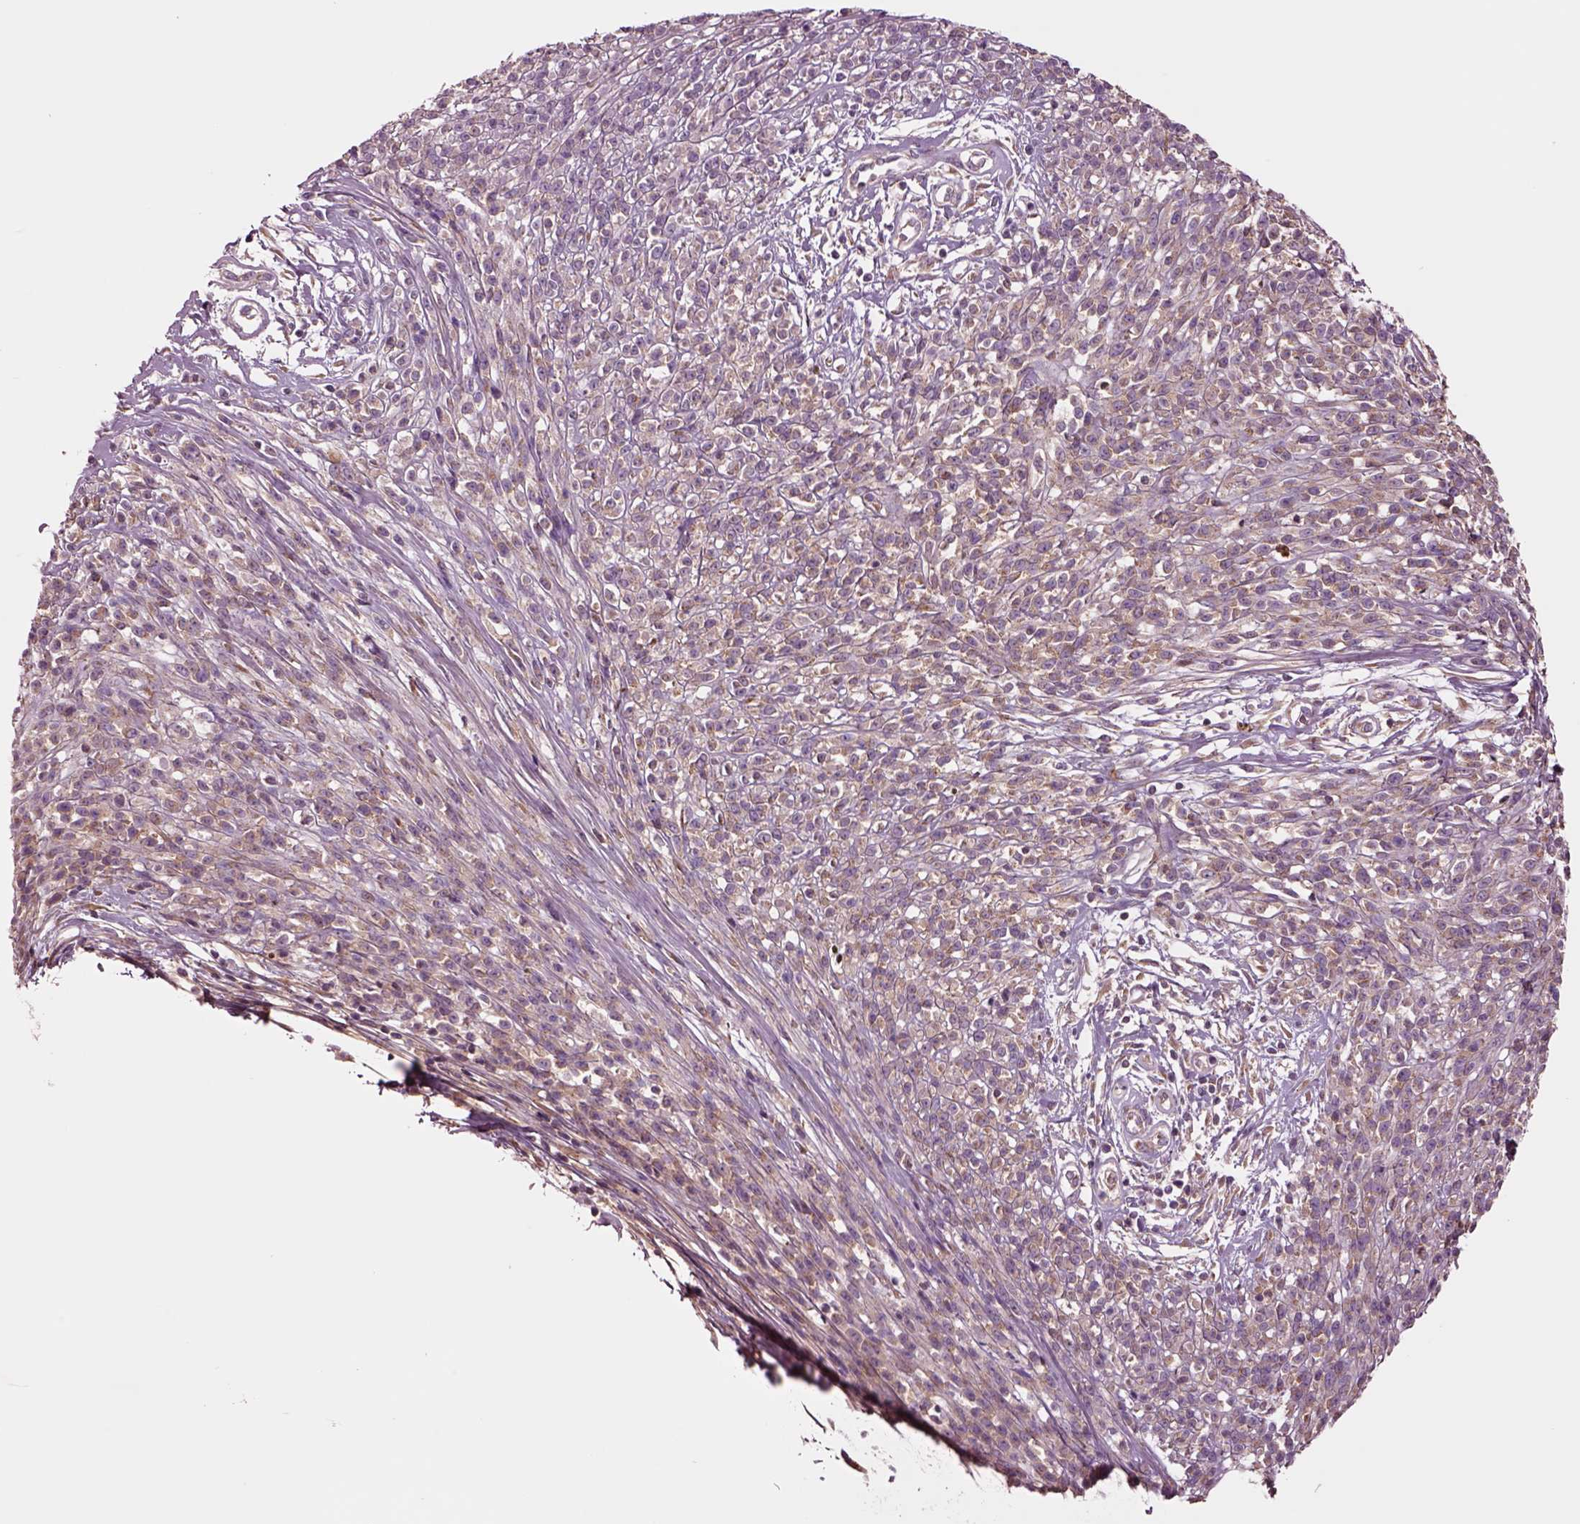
{"staining": {"intensity": "weak", "quantity": ">75%", "location": "nuclear"}, "tissue": "melanoma", "cell_type": "Tumor cells", "image_type": "cancer", "snomed": [{"axis": "morphology", "description": "Malignant melanoma, NOS"}, {"axis": "topography", "description": "Skin"}, {"axis": "topography", "description": "Skin of trunk"}], "caption": "Immunohistochemistry (IHC) photomicrograph of neoplastic tissue: human malignant melanoma stained using IHC exhibits low levels of weak protein expression localized specifically in the nuclear of tumor cells, appearing as a nuclear brown color.", "gene": "SEC23A", "patient": {"sex": "male", "age": 74}}